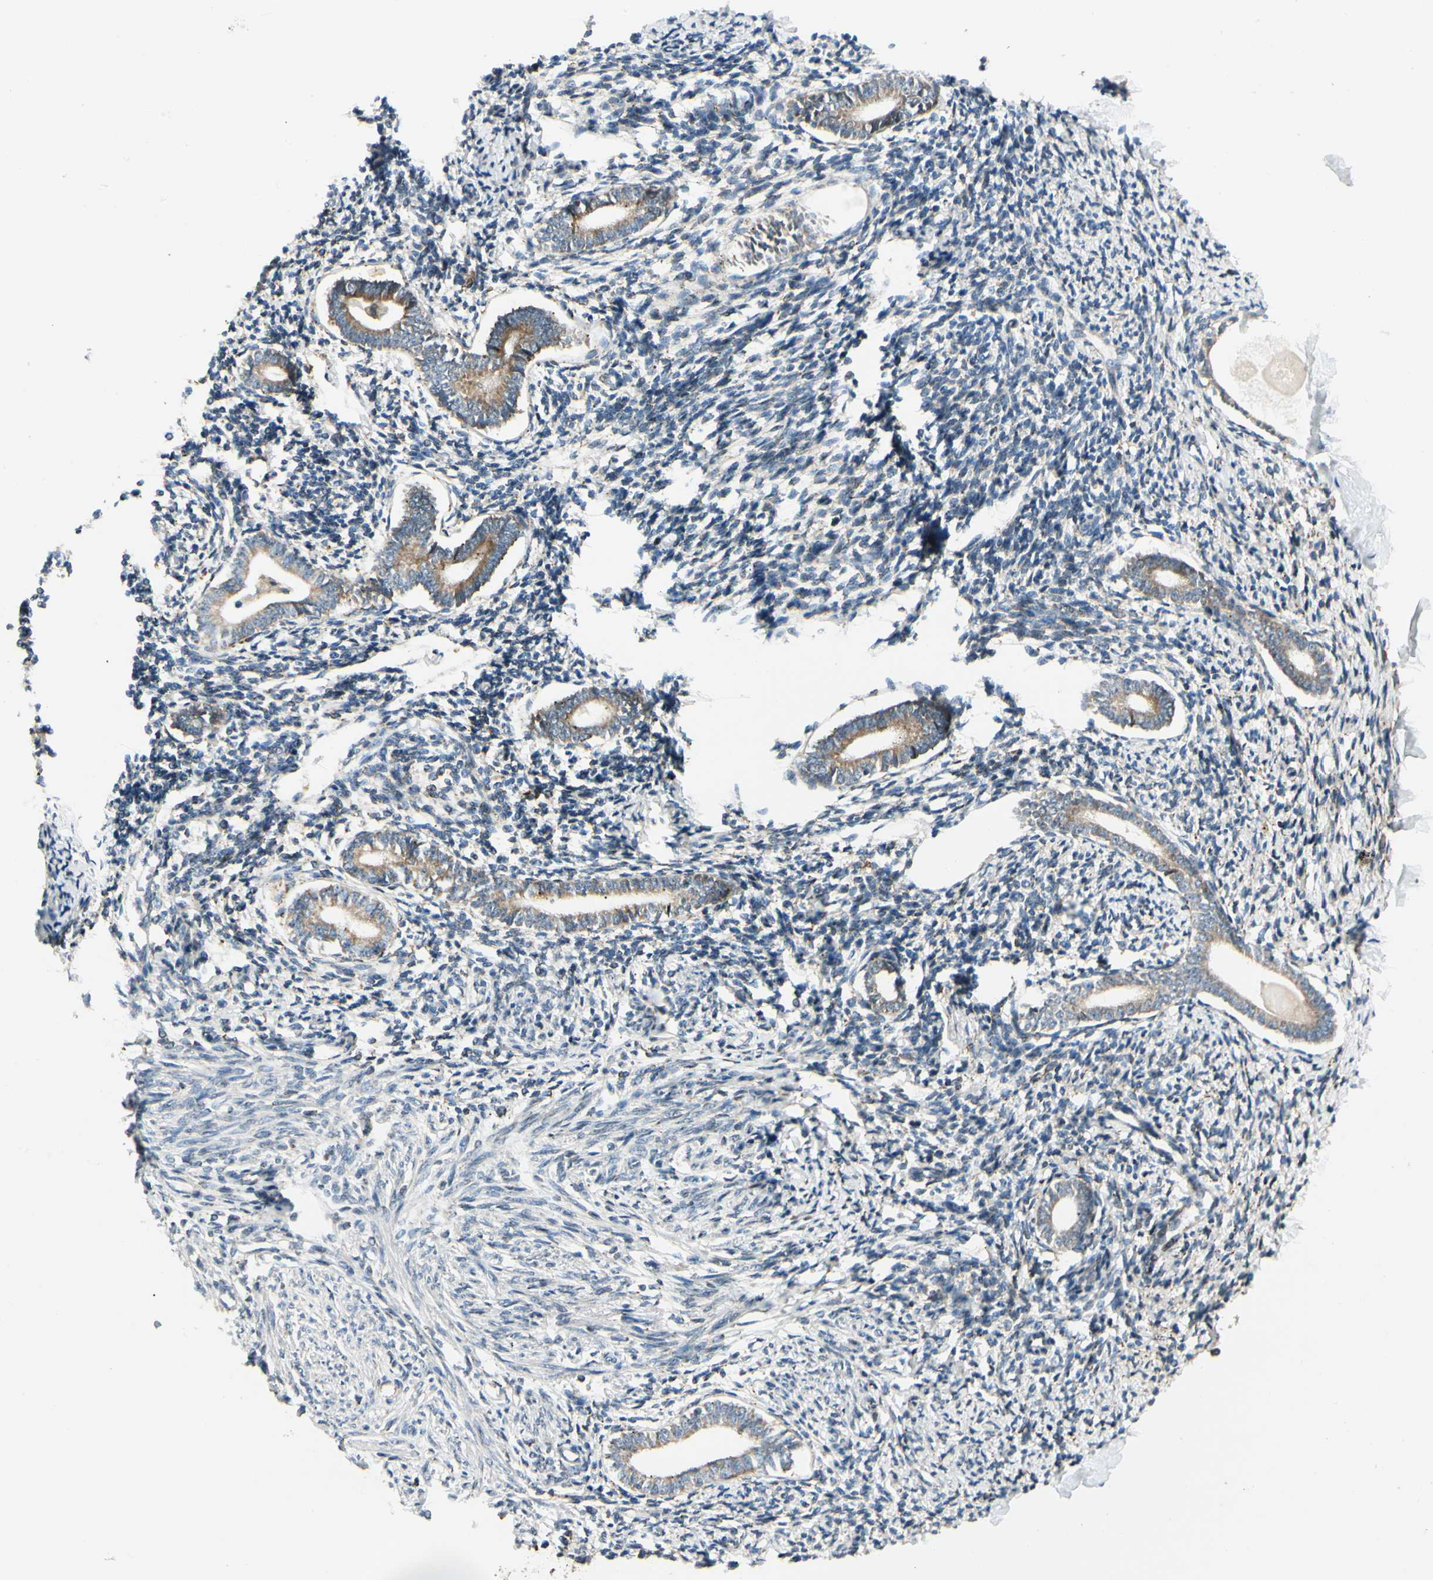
{"staining": {"intensity": "weak", "quantity": "25%-75%", "location": "cytoplasmic/membranous"}, "tissue": "endometrium", "cell_type": "Cells in endometrial stroma", "image_type": "normal", "snomed": [{"axis": "morphology", "description": "Normal tissue, NOS"}, {"axis": "topography", "description": "Endometrium"}], "caption": "The immunohistochemical stain shows weak cytoplasmic/membranous expression in cells in endometrial stroma of unremarkable endometrium. (IHC, brightfield microscopy, high magnification).", "gene": "MRPL9", "patient": {"sex": "female", "age": 71}}